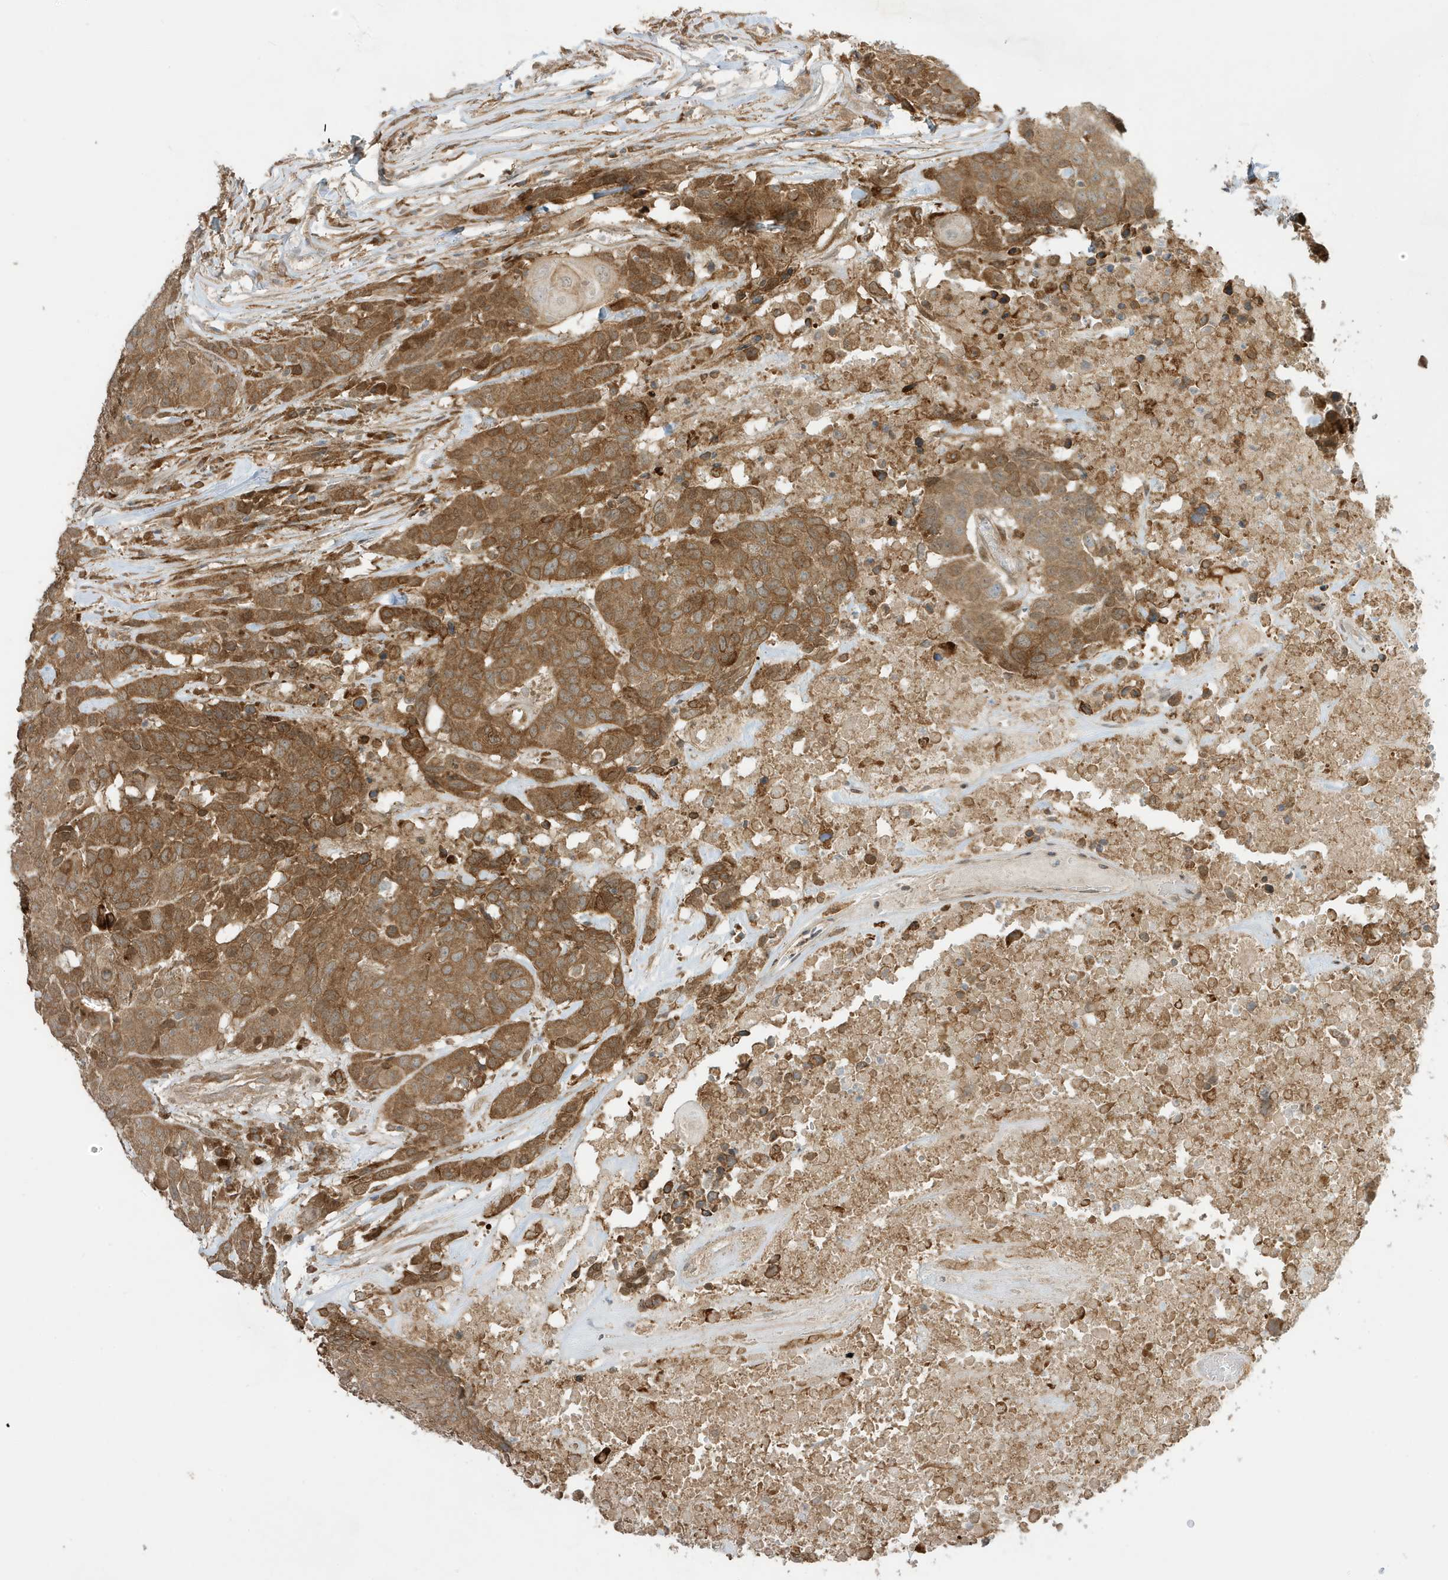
{"staining": {"intensity": "moderate", "quantity": ">75%", "location": "cytoplasmic/membranous"}, "tissue": "head and neck cancer", "cell_type": "Tumor cells", "image_type": "cancer", "snomed": [{"axis": "morphology", "description": "Squamous cell carcinoma, NOS"}, {"axis": "topography", "description": "Head-Neck"}], "caption": "Head and neck squamous cell carcinoma stained with DAB (3,3'-diaminobenzidine) immunohistochemistry (IHC) exhibits medium levels of moderate cytoplasmic/membranous staining in about >75% of tumor cells.", "gene": "SCARF2", "patient": {"sex": "male", "age": 66}}